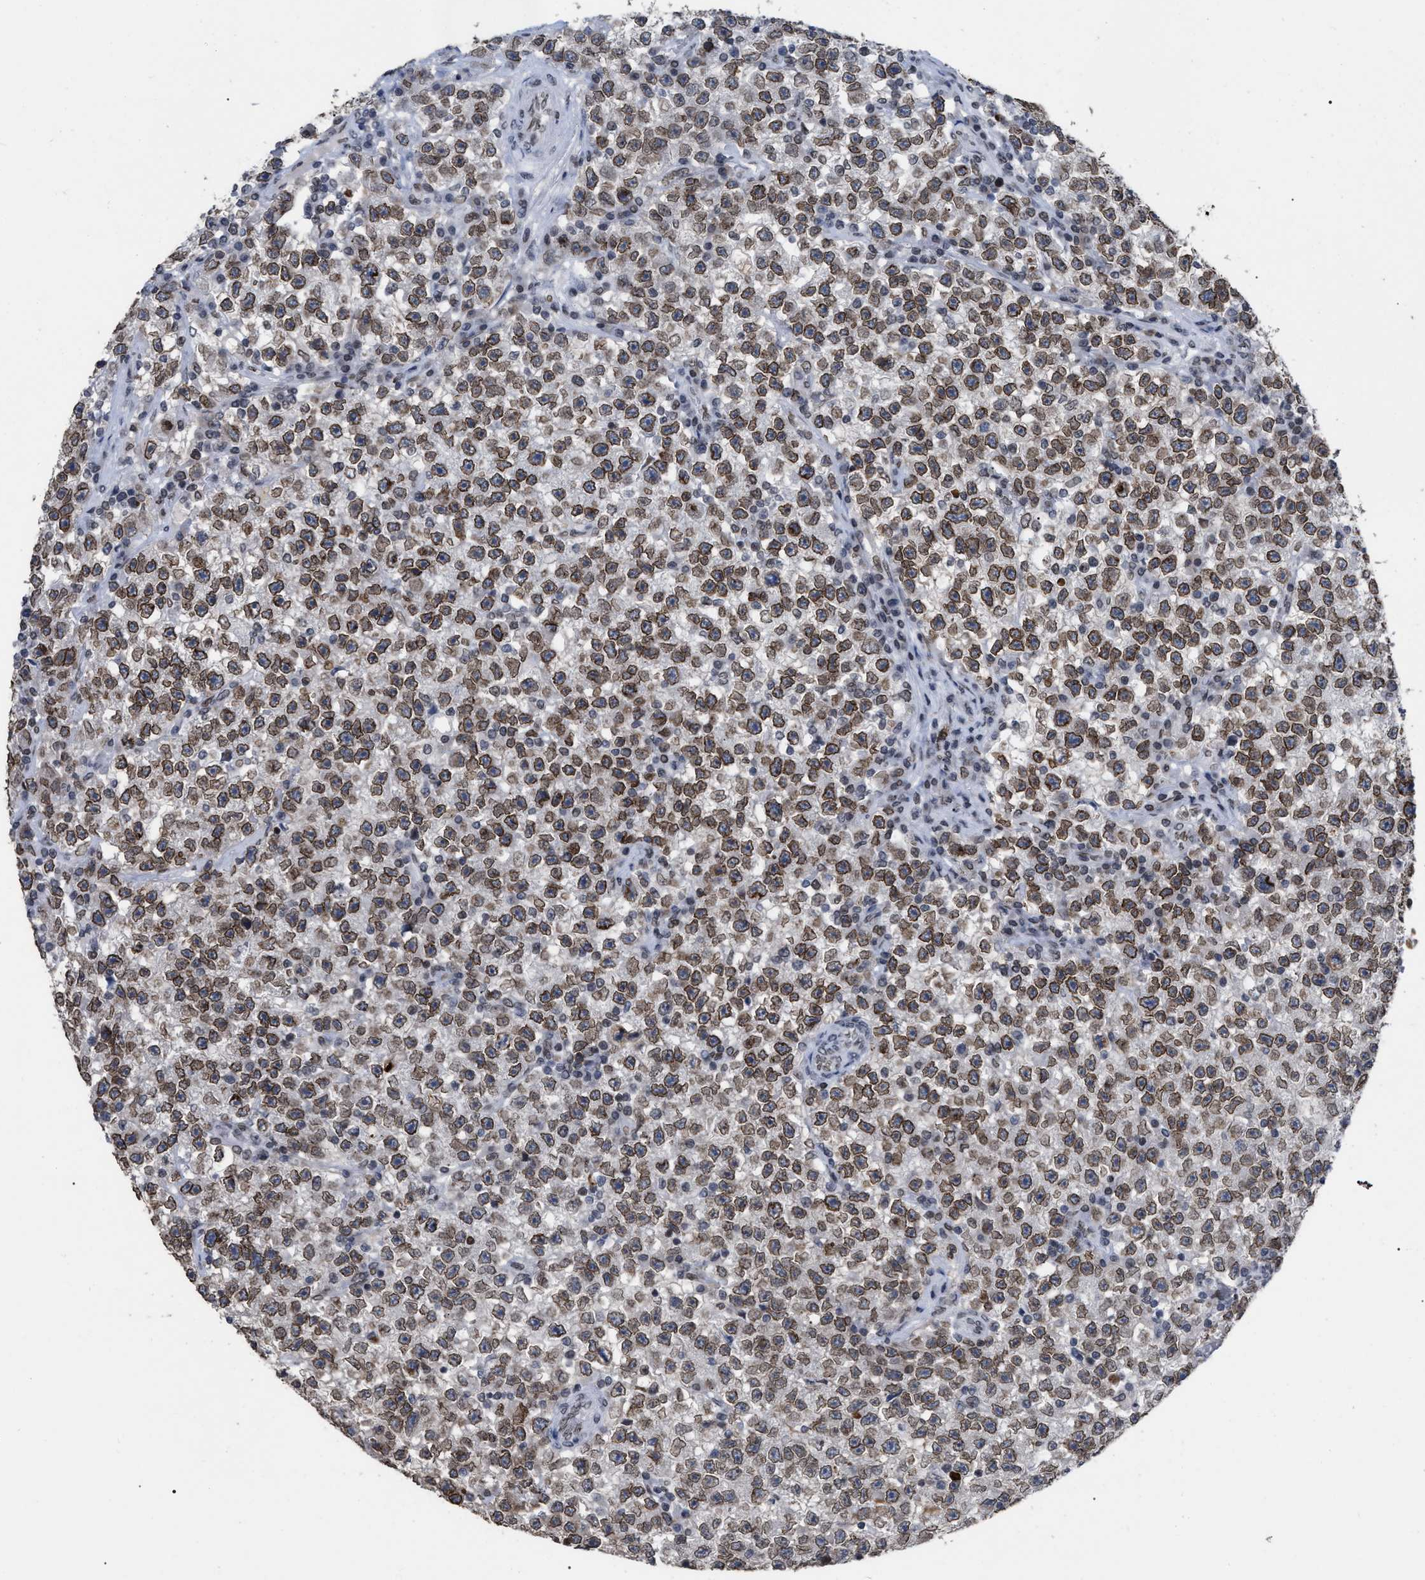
{"staining": {"intensity": "moderate", "quantity": ">75%", "location": "cytoplasmic/membranous,nuclear"}, "tissue": "testis cancer", "cell_type": "Tumor cells", "image_type": "cancer", "snomed": [{"axis": "morphology", "description": "Seminoma, NOS"}, {"axis": "topography", "description": "Testis"}], "caption": "Seminoma (testis) tissue displays moderate cytoplasmic/membranous and nuclear staining in approximately >75% of tumor cells, visualized by immunohistochemistry.", "gene": "TPR", "patient": {"sex": "male", "age": 22}}